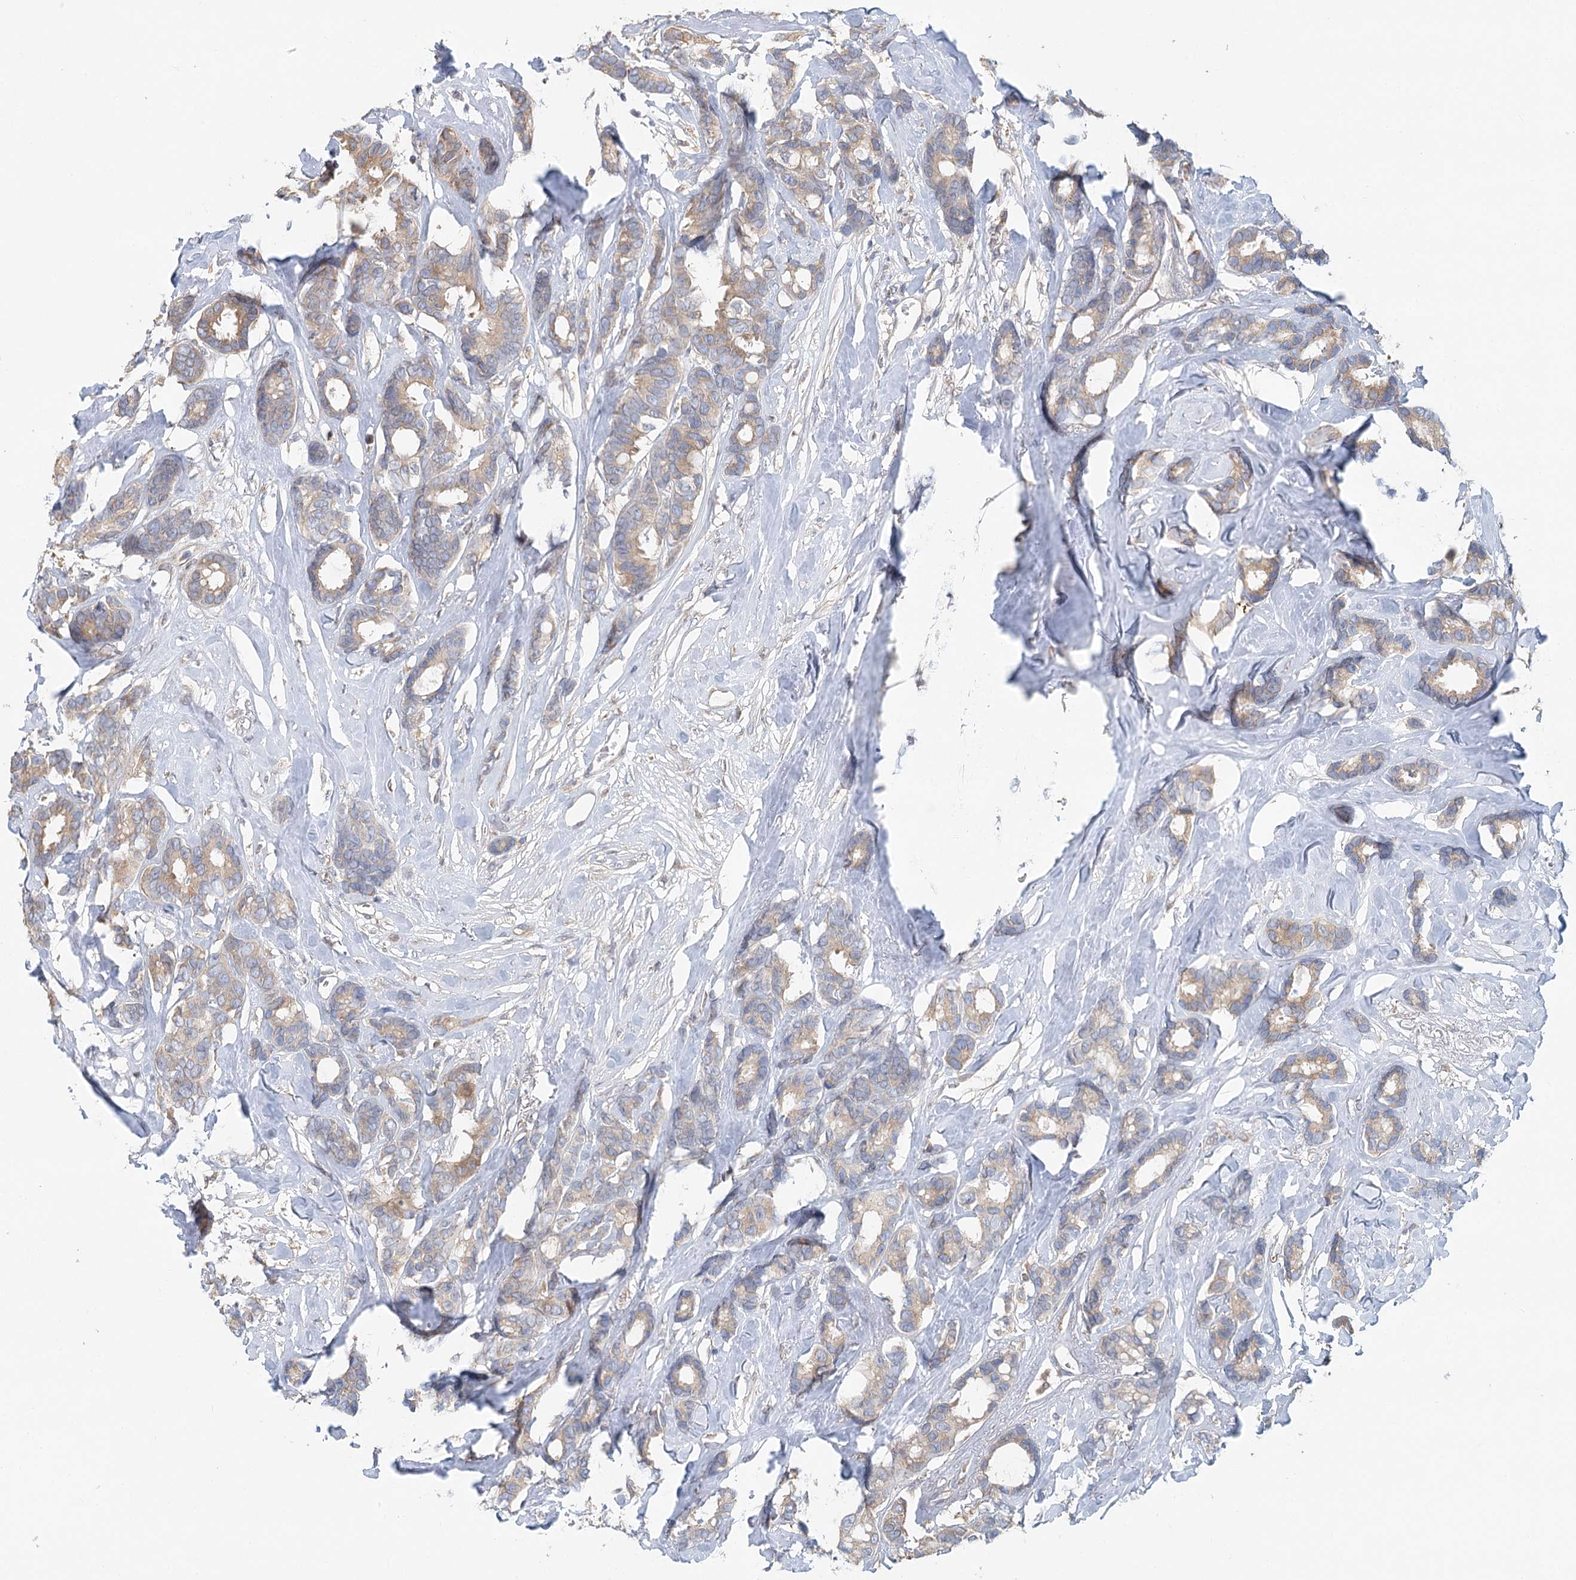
{"staining": {"intensity": "weak", "quantity": ">75%", "location": "cytoplasmic/membranous"}, "tissue": "breast cancer", "cell_type": "Tumor cells", "image_type": "cancer", "snomed": [{"axis": "morphology", "description": "Duct carcinoma"}, {"axis": "topography", "description": "Breast"}], "caption": "Weak cytoplasmic/membranous positivity for a protein is appreciated in about >75% of tumor cells of infiltrating ductal carcinoma (breast) using immunohistochemistry.", "gene": "PAIP2", "patient": {"sex": "female", "age": 87}}